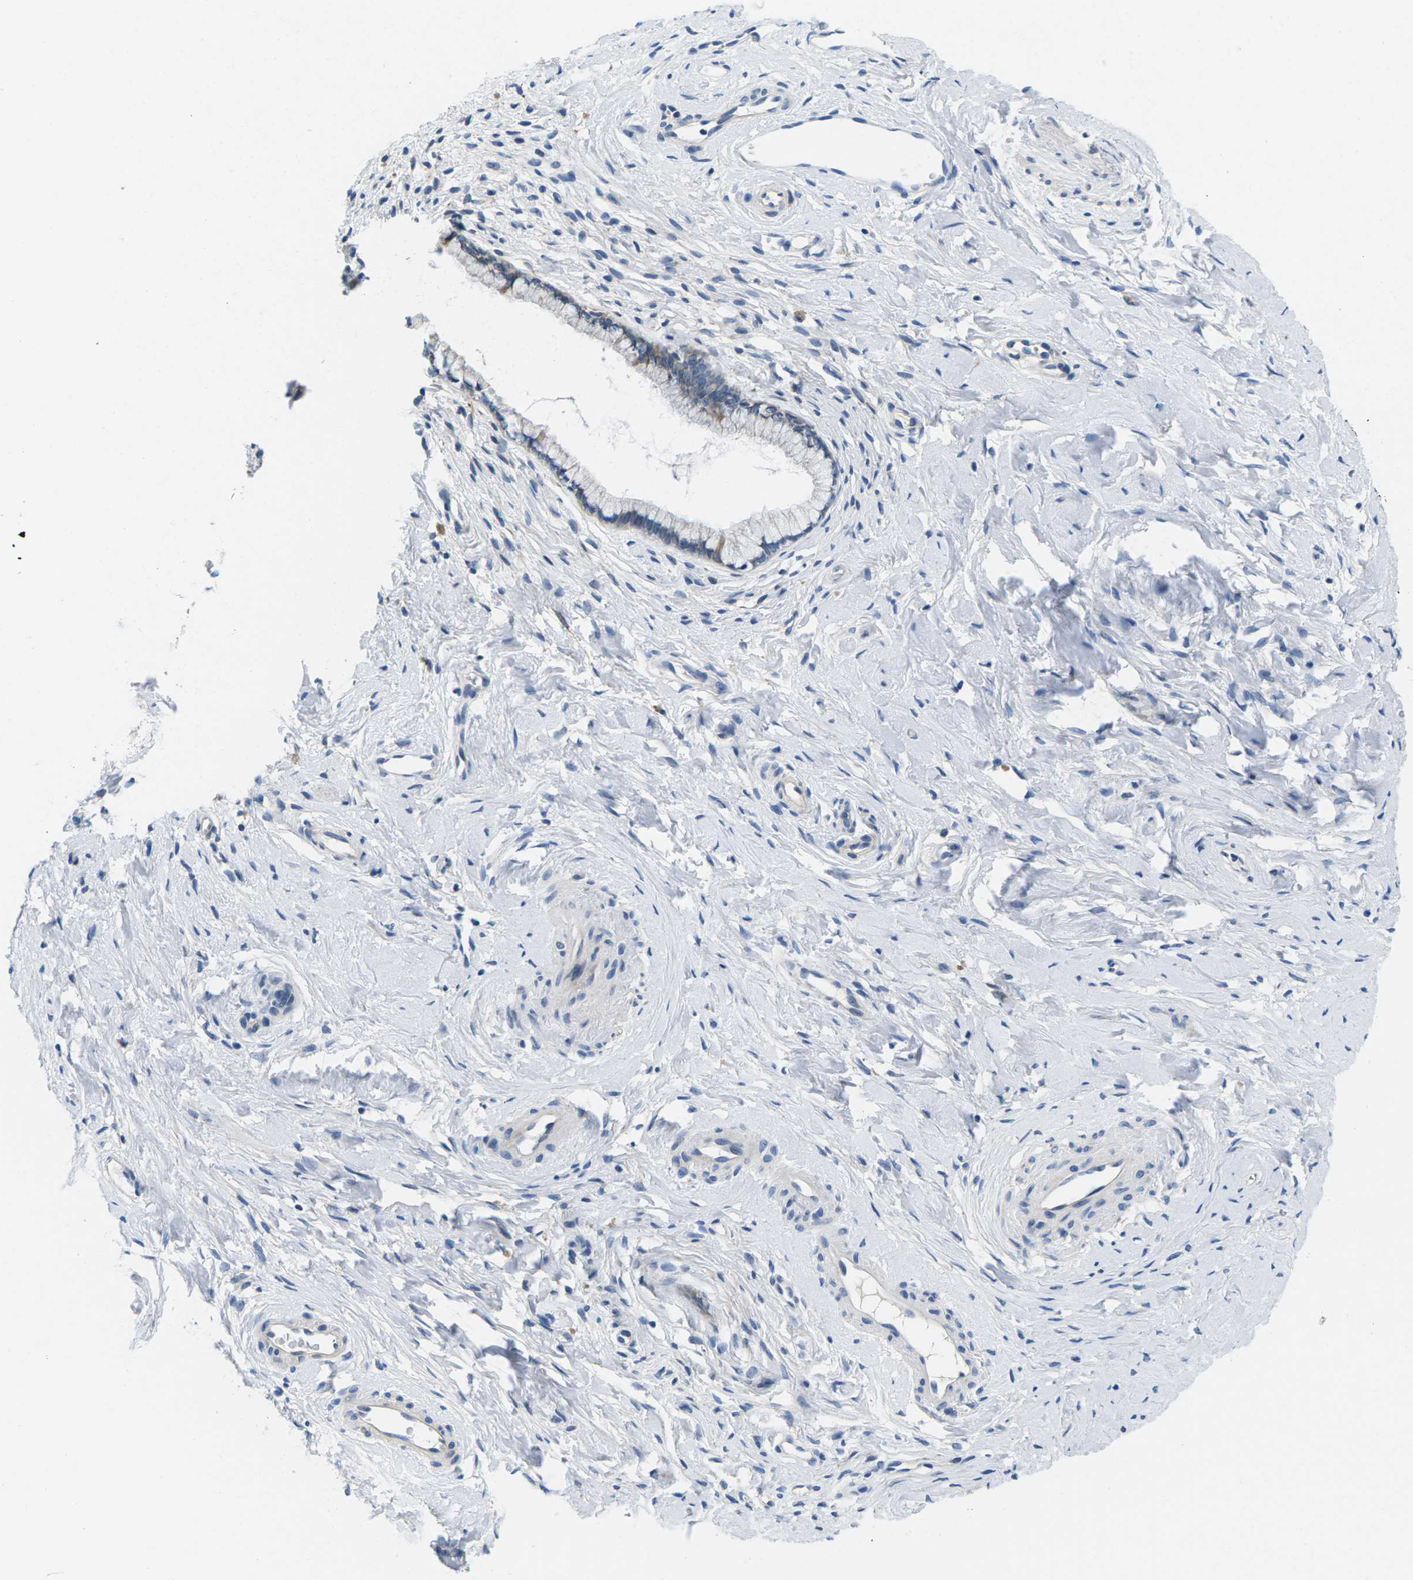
{"staining": {"intensity": "weak", "quantity": "<25%", "location": "cytoplasmic/membranous"}, "tissue": "cervix", "cell_type": "Glandular cells", "image_type": "normal", "snomed": [{"axis": "morphology", "description": "Normal tissue, NOS"}, {"axis": "topography", "description": "Cervix"}], "caption": "This is an immunohistochemistry histopathology image of unremarkable cervix. There is no positivity in glandular cells.", "gene": "TSPAN2", "patient": {"sex": "female", "age": 65}}